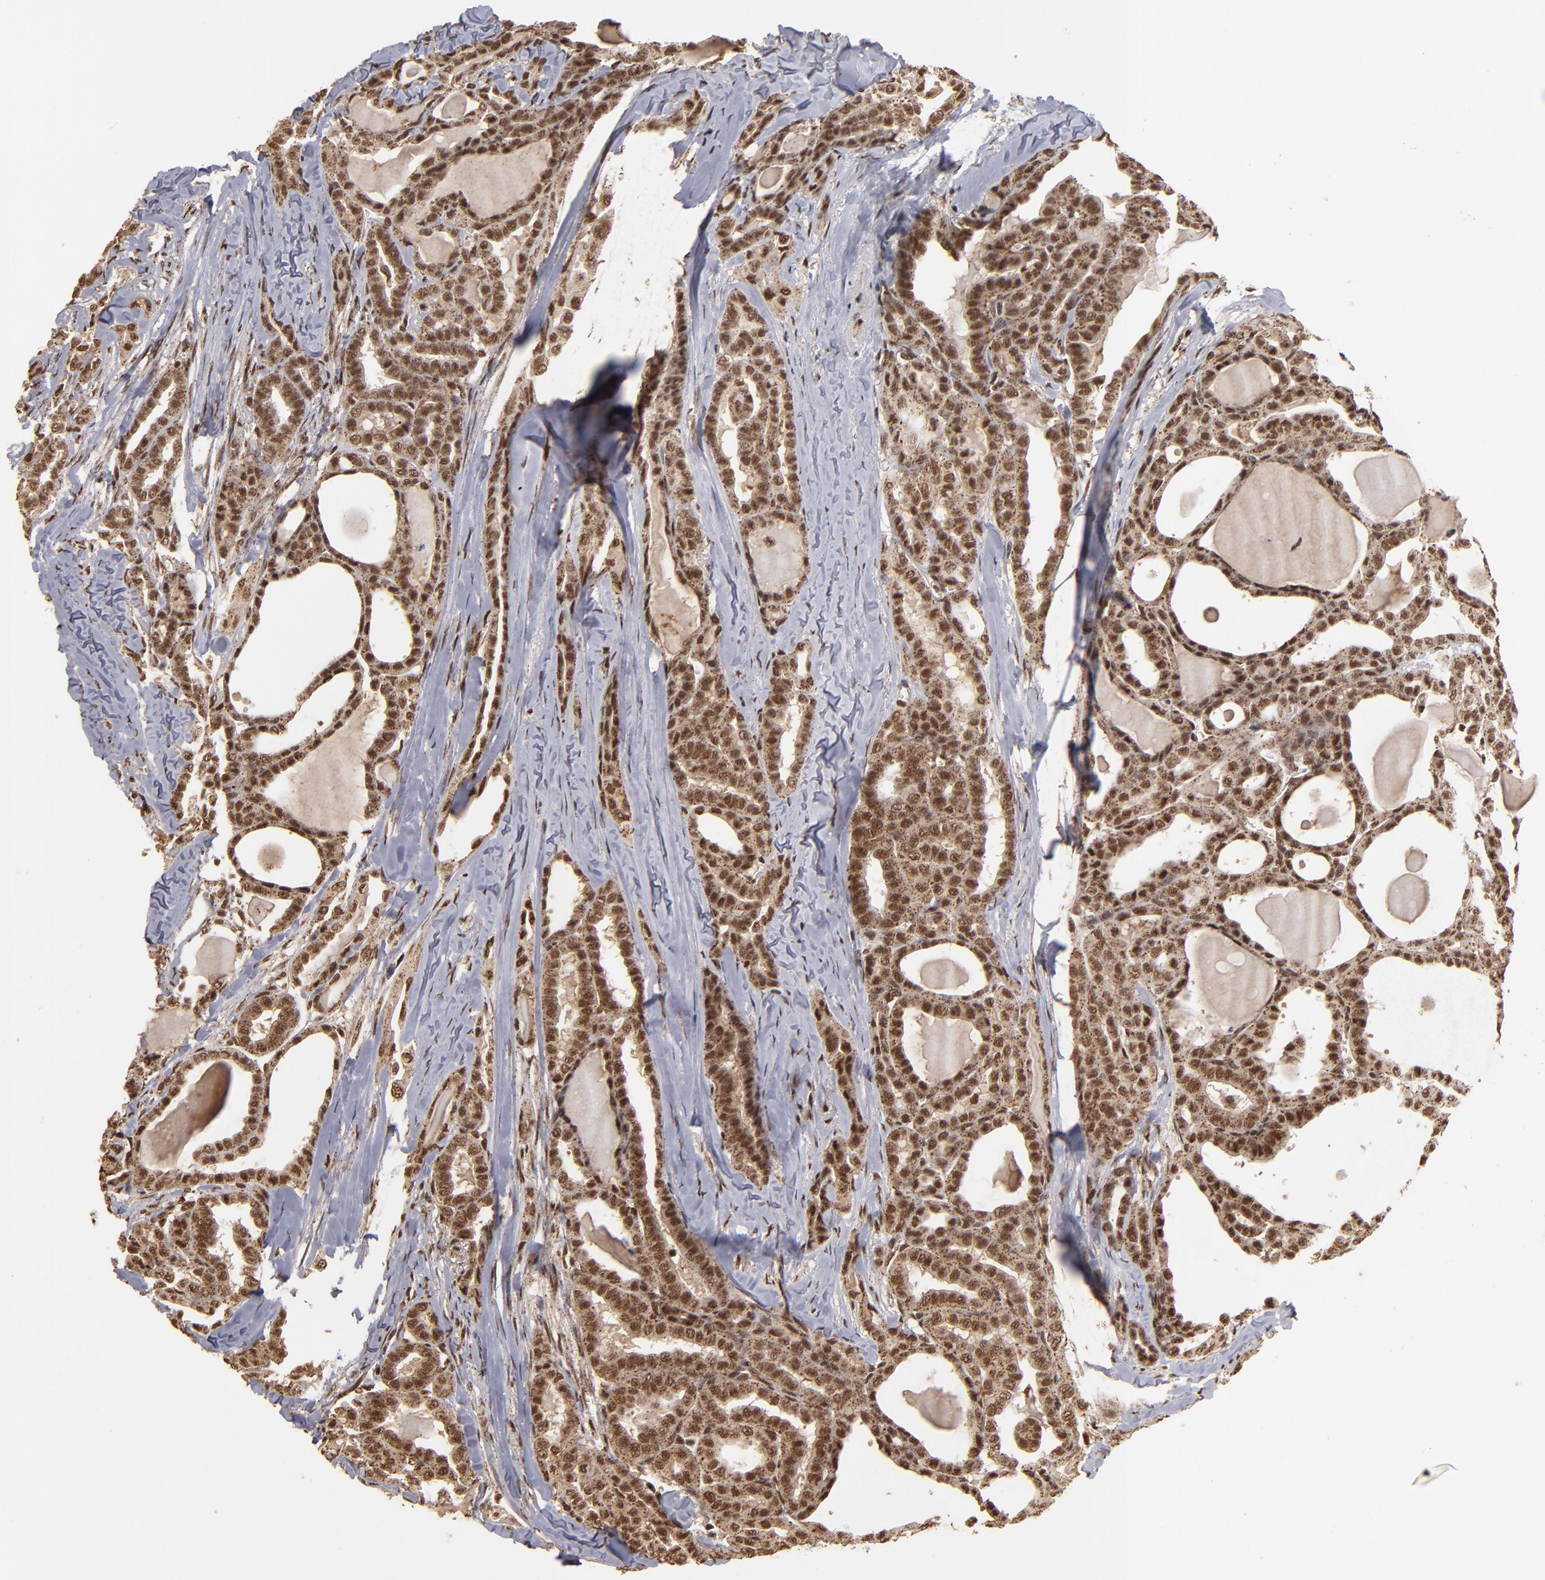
{"staining": {"intensity": "moderate", "quantity": ">75%", "location": "cytoplasmic/membranous,nuclear"}, "tissue": "thyroid cancer", "cell_type": "Tumor cells", "image_type": "cancer", "snomed": [{"axis": "morphology", "description": "Carcinoma, NOS"}, {"axis": "topography", "description": "Thyroid gland"}], "caption": "This is an image of immunohistochemistry staining of thyroid carcinoma, which shows moderate staining in the cytoplasmic/membranous and nuclear of tumor cells.", "gene": "SNW1", "patient": {"sex": "female", "age": 91}}